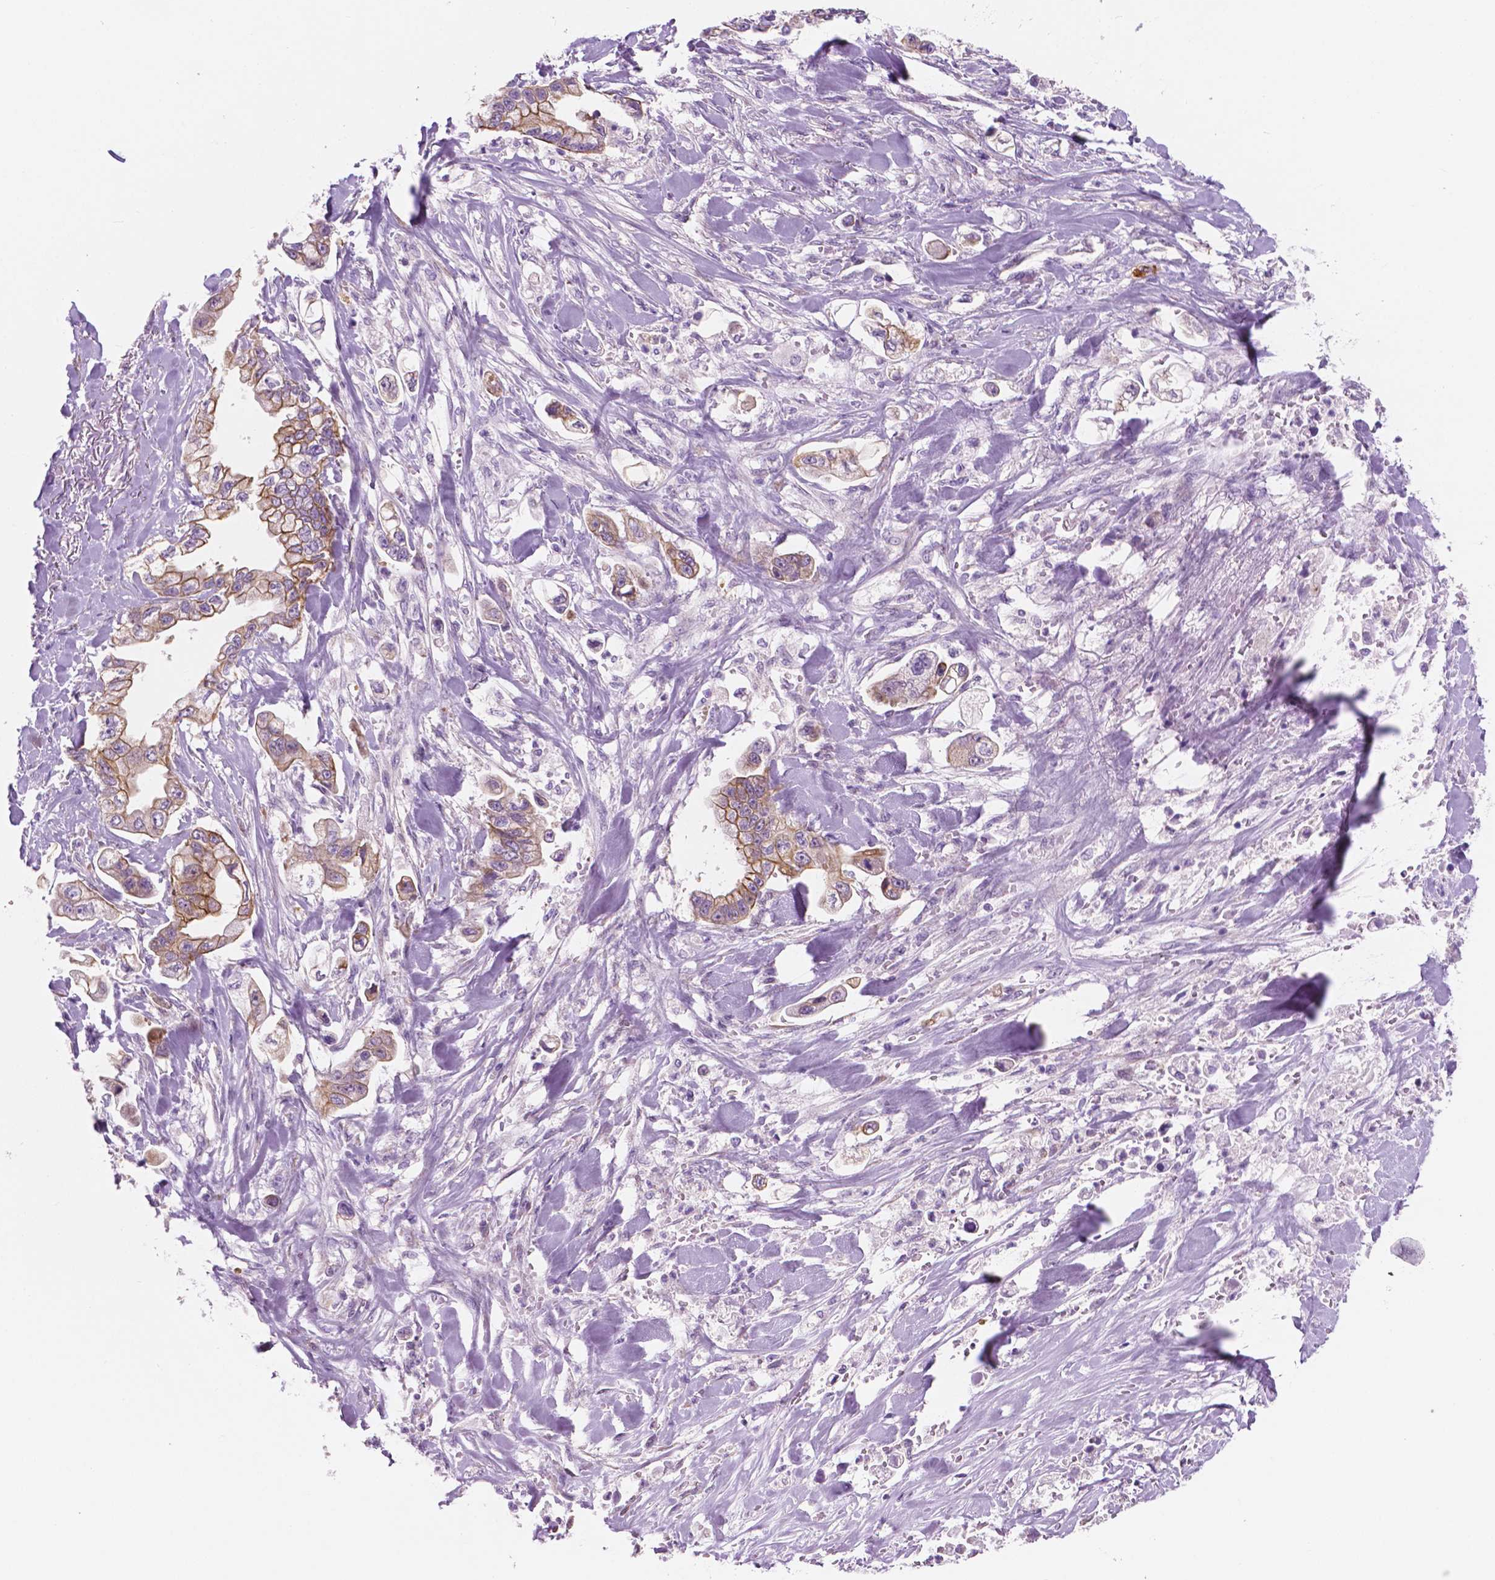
{"staining": {"intensity": "weak", "quantity": ">75%", "location": "cytoplasmic/membranous"}, "tissue": "stomach cancer", "cell_type": "Tumor cells", "image_type": "cancer", "snomed": [{"axis": "morphology", "description": "Adenocarcinoma, NOS"}, {"axis": "topography", "description": "Stomach"}], "caption": "An image of human adenocarcinoma (stomach) stained for a protein reveals weak cytoplasmic/membranous brown staining in tumor cells.", "gene": "EPPK1", "patient": {"sex": "male", "age": 62}}